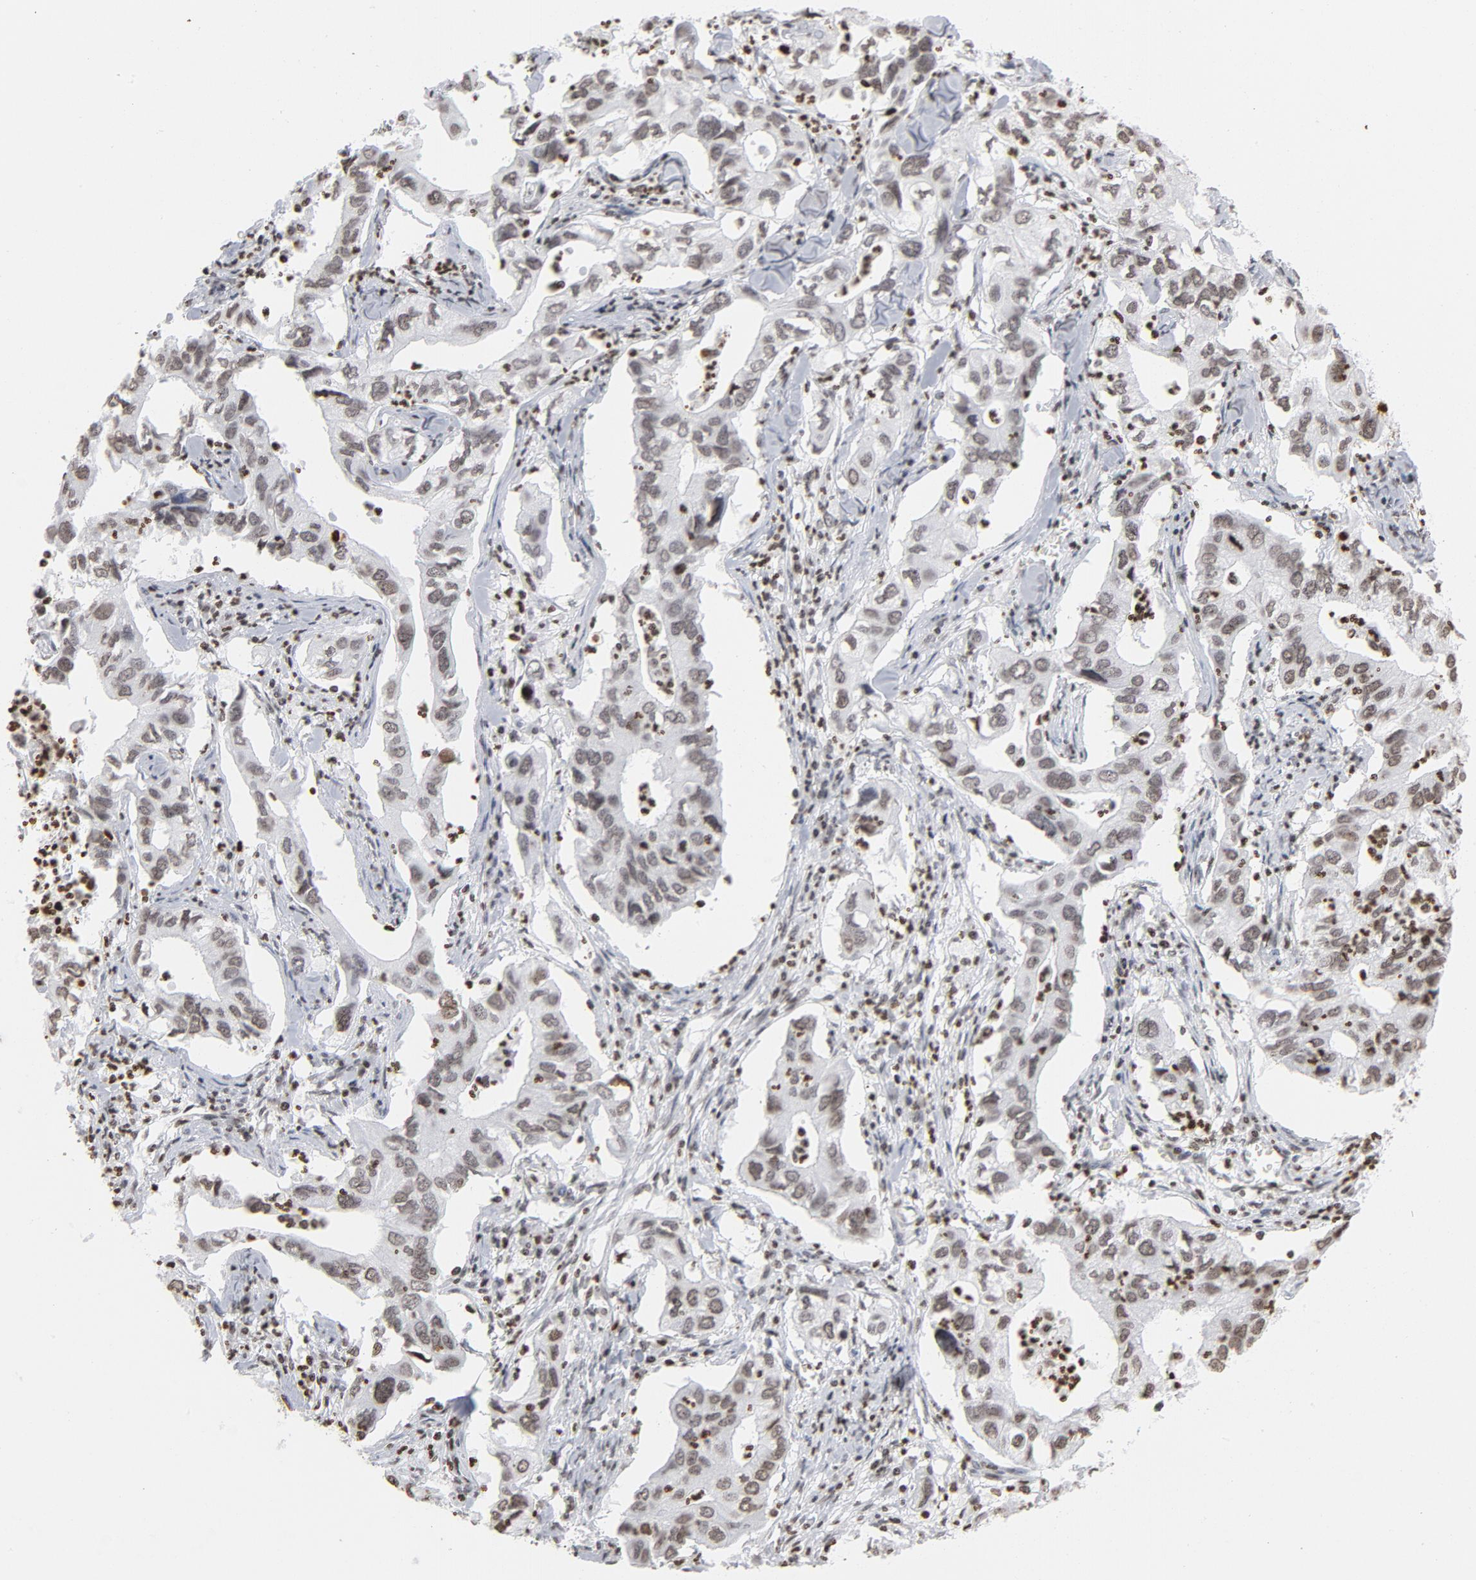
{"staining": {"intensity": "weak", "quantity": "25%-75%", "location": "nuclear"}, "tissue": "lung cancer", "cell_type": "Tumor cells", "image_type": "cancer", "snomed": [{"axis": "morphology", "description": "Adenocarcinoma, NOS"}, {"axis": "topography", "description": "Lung"}], "caption": "This micrograph reveals immunohistochemistry staining of human lung adenocarcinoma, with low weak nuclear positivity in approximately 25%-75% of tumor cells.", "gene": "H2AC12", "patient": {"sex": "male", "age": 48}}